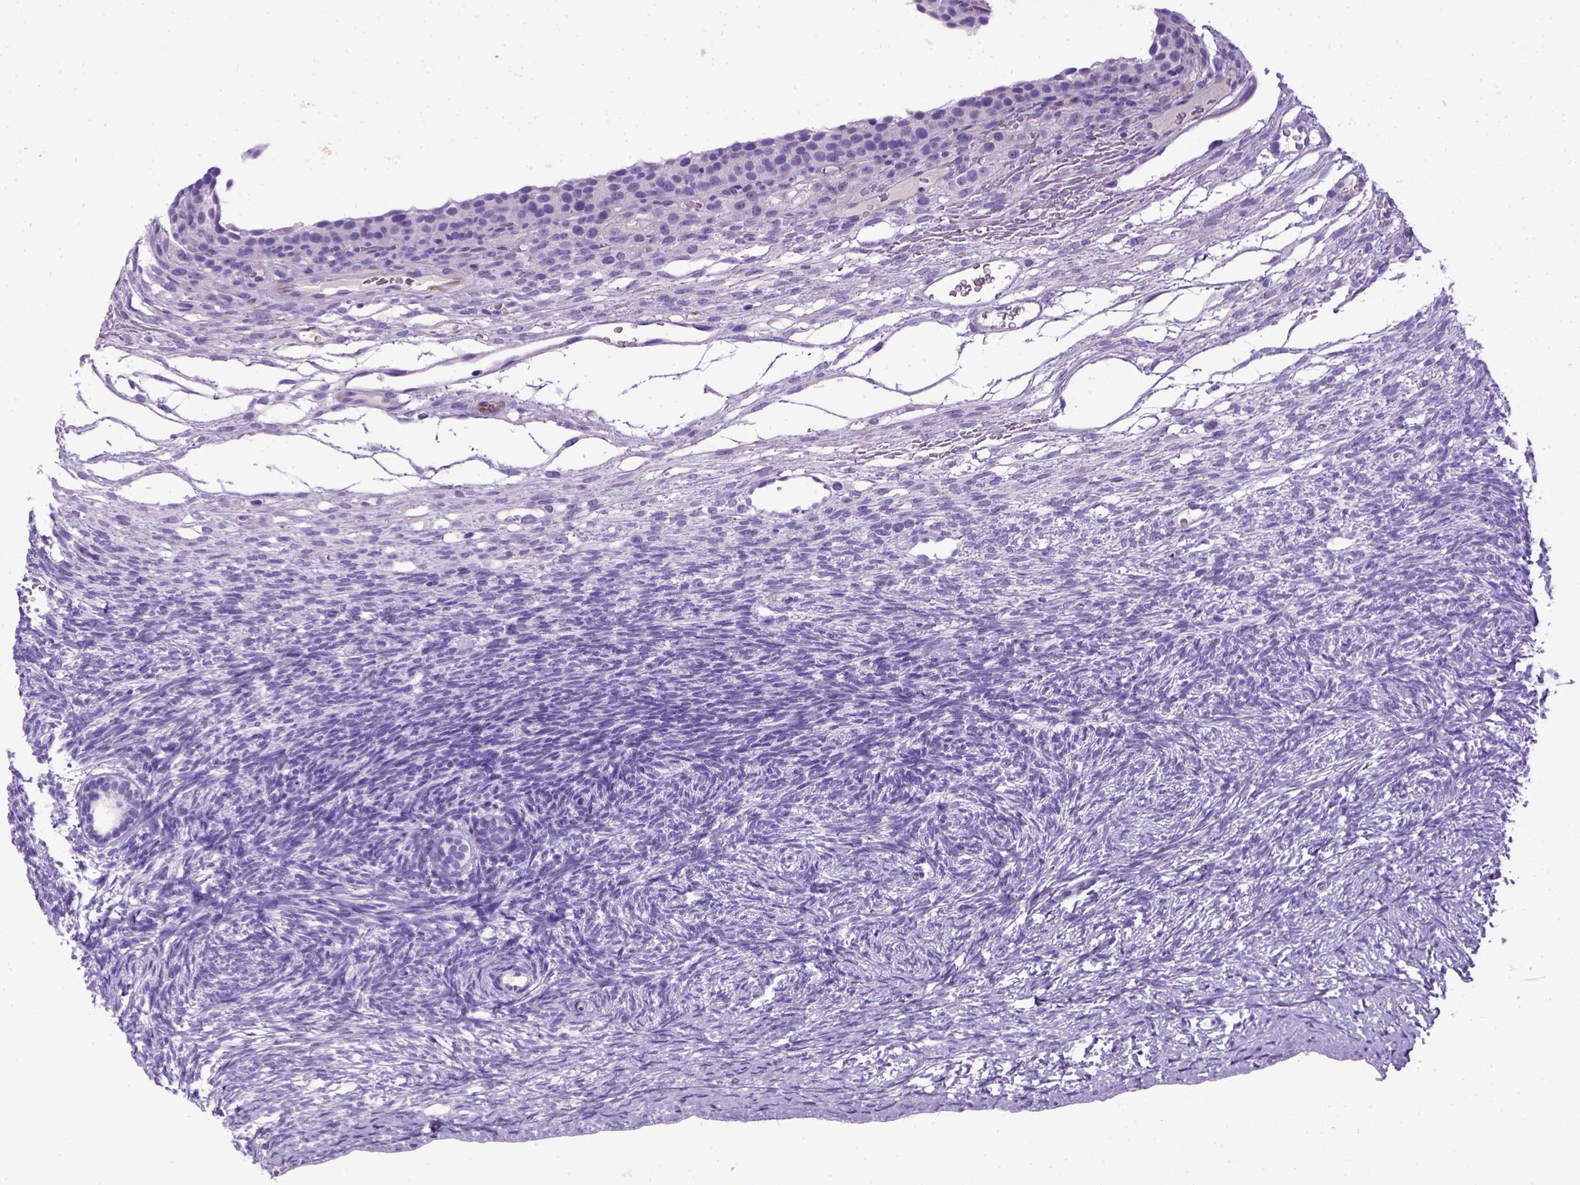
{"staining": {"intensity": "negative", "quantity": "none", "location": "none"}, "tissue": "ovary", "cell_type": "Follicle cells", "image_type": "normal", "snomed": [{"axis": "morphology", "description": "Normal tissue, NOS"}, {"axis": "topography", "description": "Ovary"}], "caption": "Immunohistochemical staining of normal human ovary displays no significant expression in follicle cells. Nuclei are stained in blue.", "gene": "IGF2", "patient": {"sex": "female", "age": 34}}